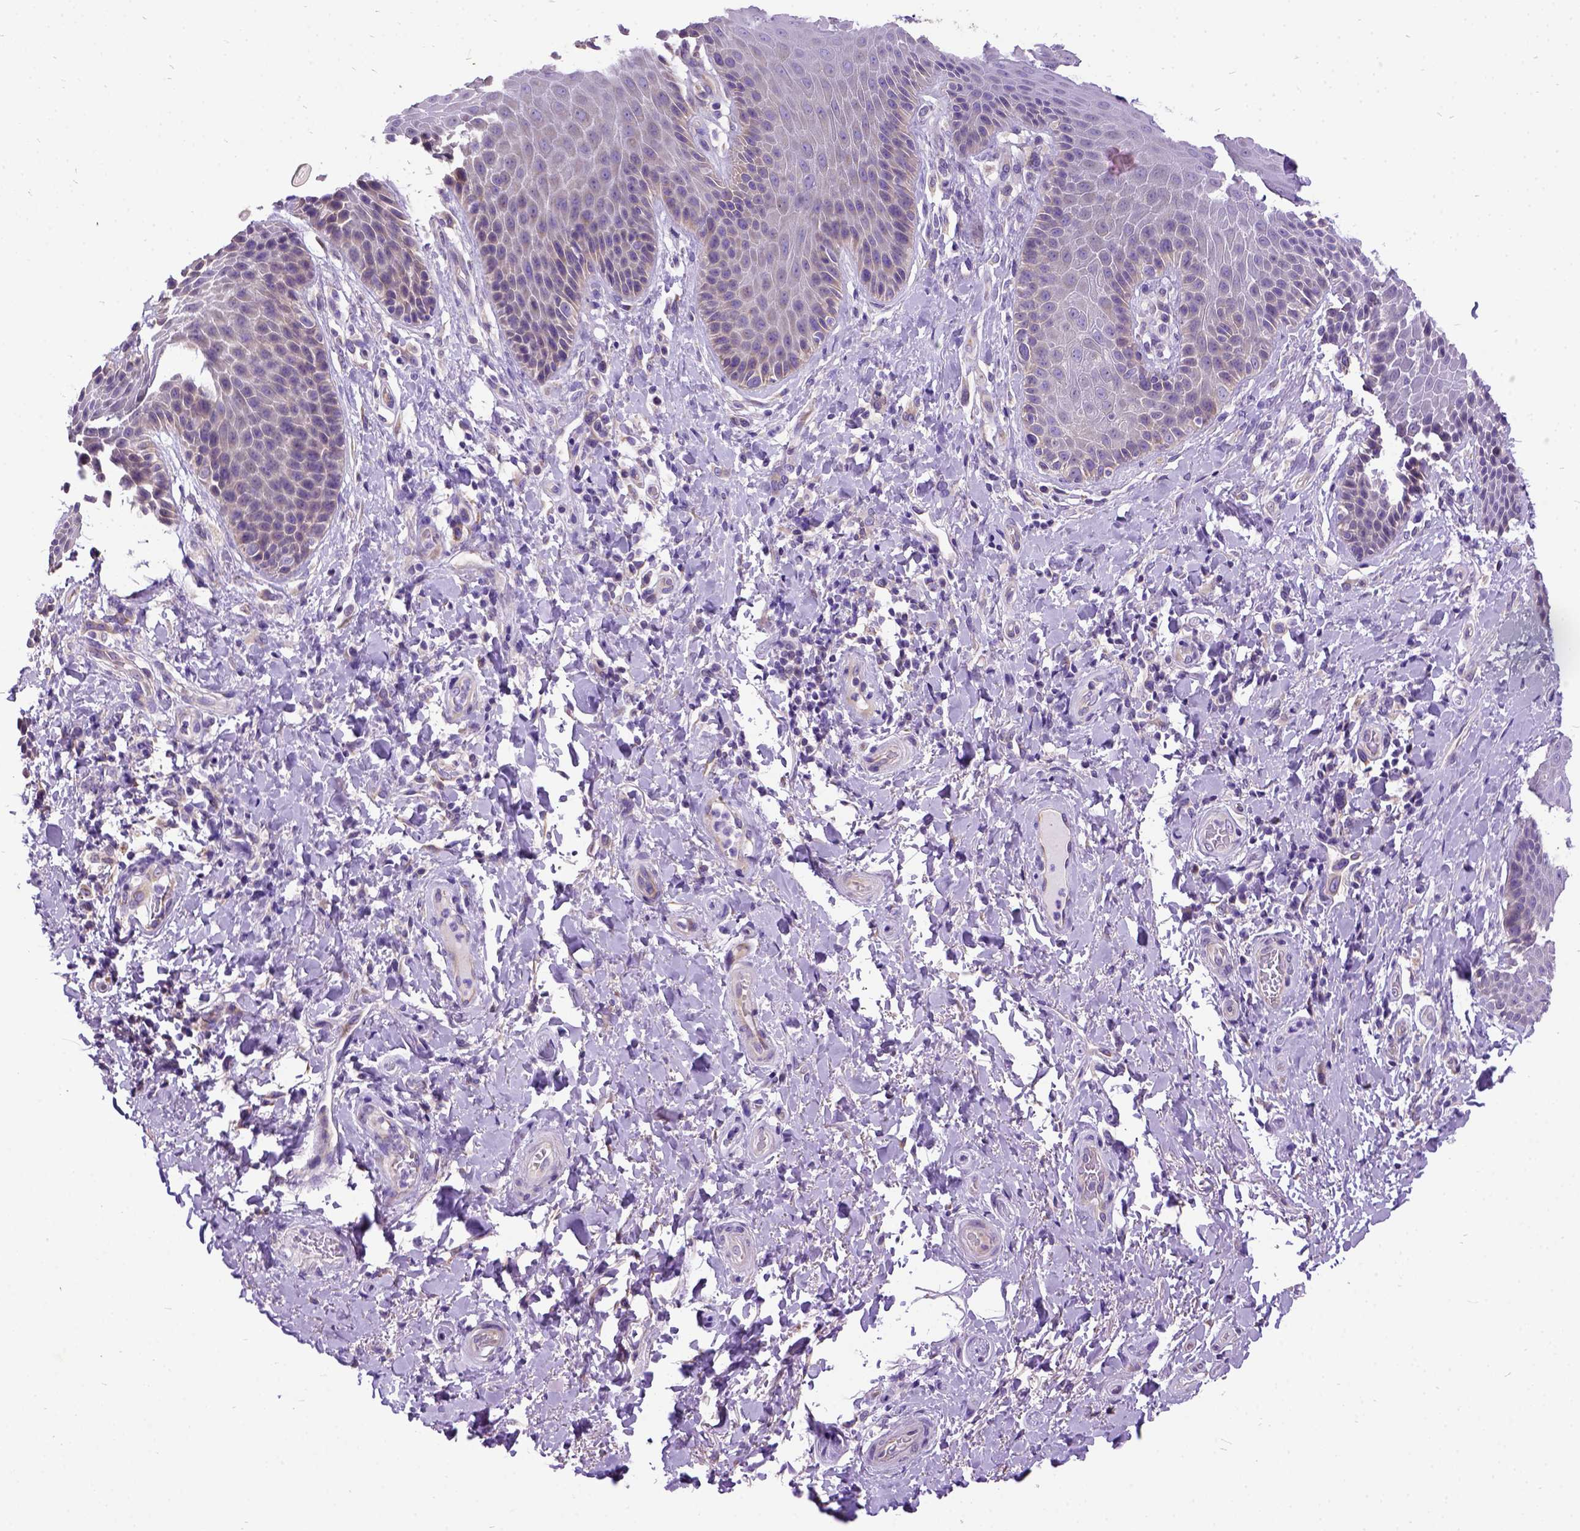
{"staining": {"intensity": "weak", "quantity": "25%-75%", "location": "cytoplasmic/membranous"}, "tissue": "skin", "cell_type": "Epidermal cells", "image_type": "normal", "snomed": [{"axis": "morphology", "description": "Normal tissue, NOS"}, {"axis": "topography", "description": "Anal"}, {"axis": "topography", "description": "Peripheral nerve tissue"}], "caption": "Immunohistochemistry (IHC) staining of unremarkable skin, which displays low levels of weak cytoplasmic/membranous expression in about 25%-75% of epidermal cells indicating weak cytoplasmic/membranous protein staining. The staining was performed using DAB (3,3'-diaminobenzidine) (brown) for protein detection and nuclei were counterstained in hematoxylin (blue).", "gene": "CFAP54", "patient": {"sex": "male", "age": 51}}